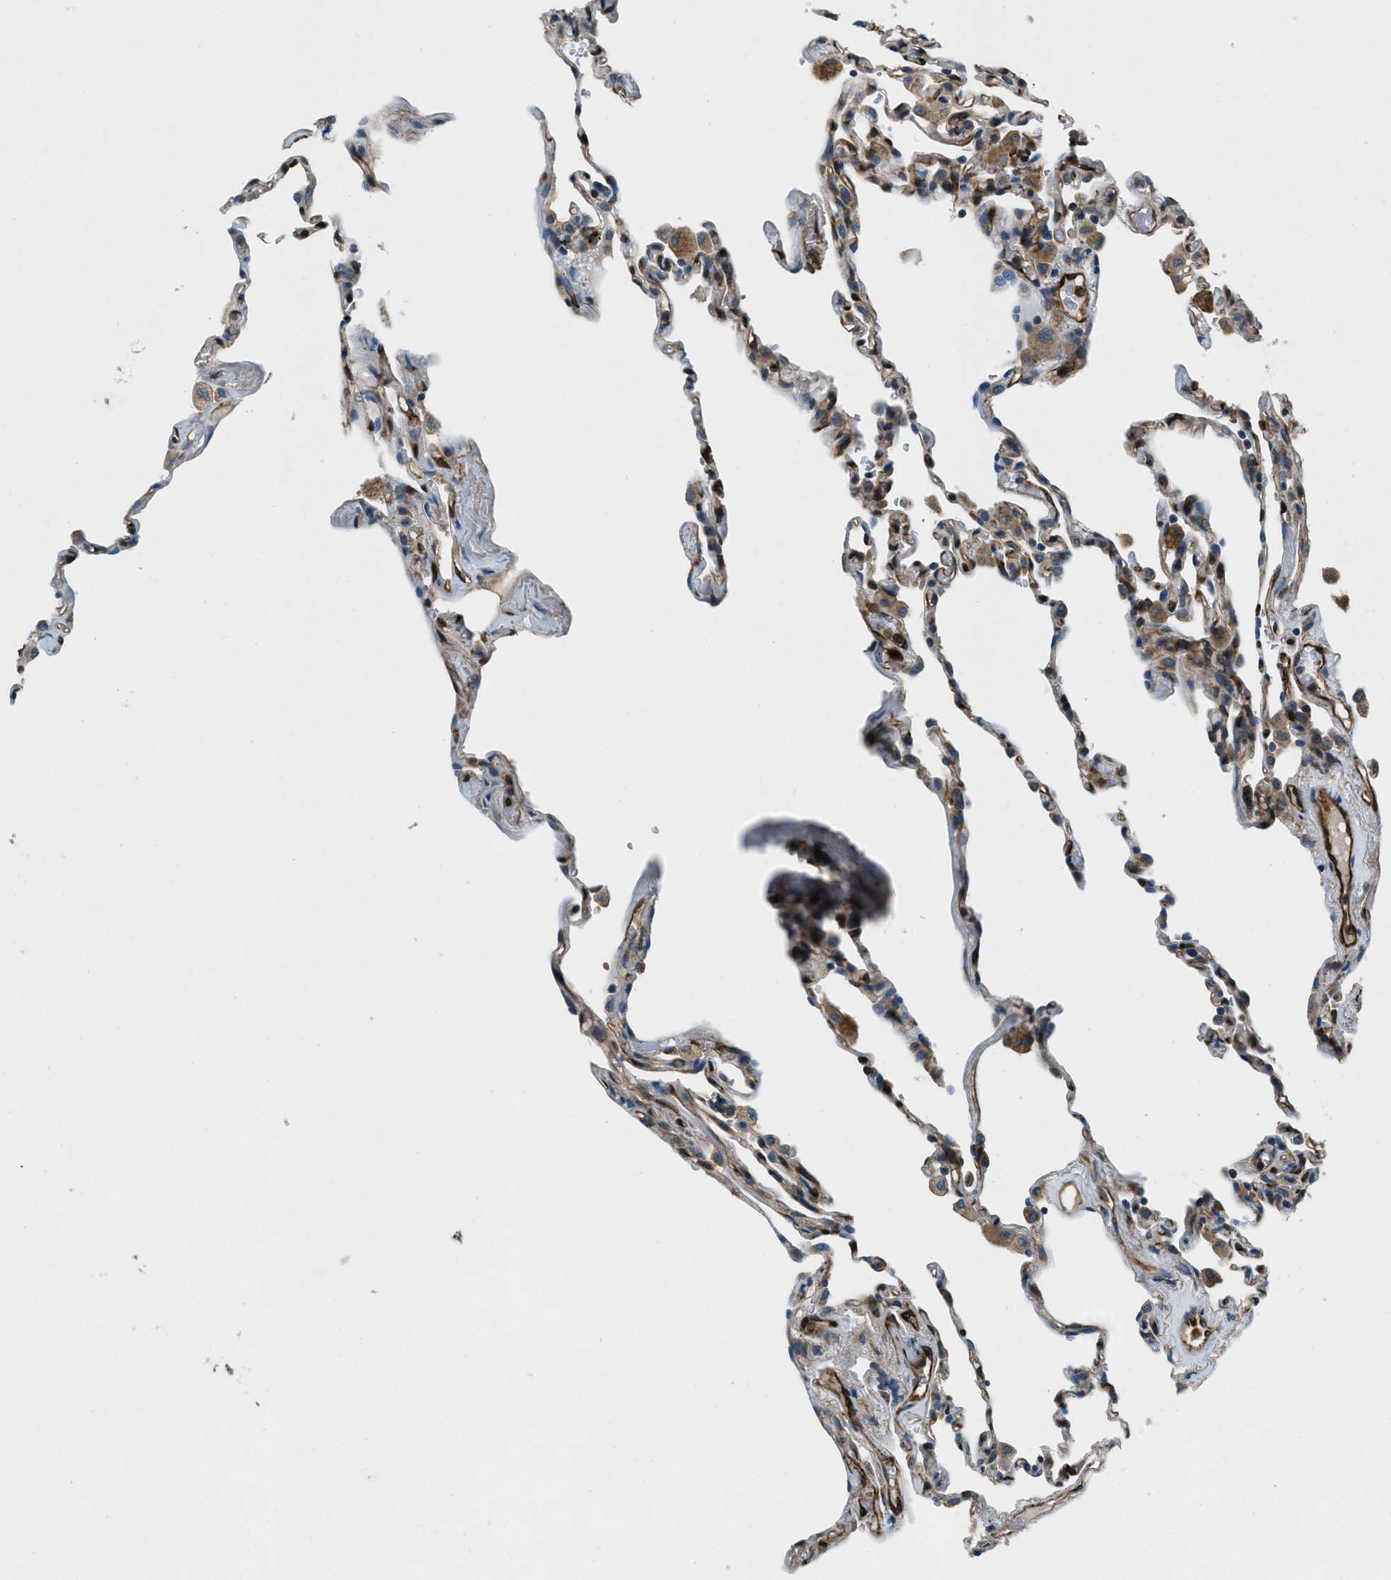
{"staining": {"intensity": "weak", "quantity": "<25%", "location": "cytoplasmic/membranous"}, "tissue": "lung", "cell_type": "Alveolar cells", "image_type": "normal", "snomed": [{"axis": "morphology", "description": "Normal tissue, NOS"}, {"axis": "topography", "description": "Lung"}], "caption": "Immunohistochemical staining of unremarkable lung shows no significant staining in alveolar cells.", "gene": "GIMAP8", "patient": {"sex": "male", "age": 59}}